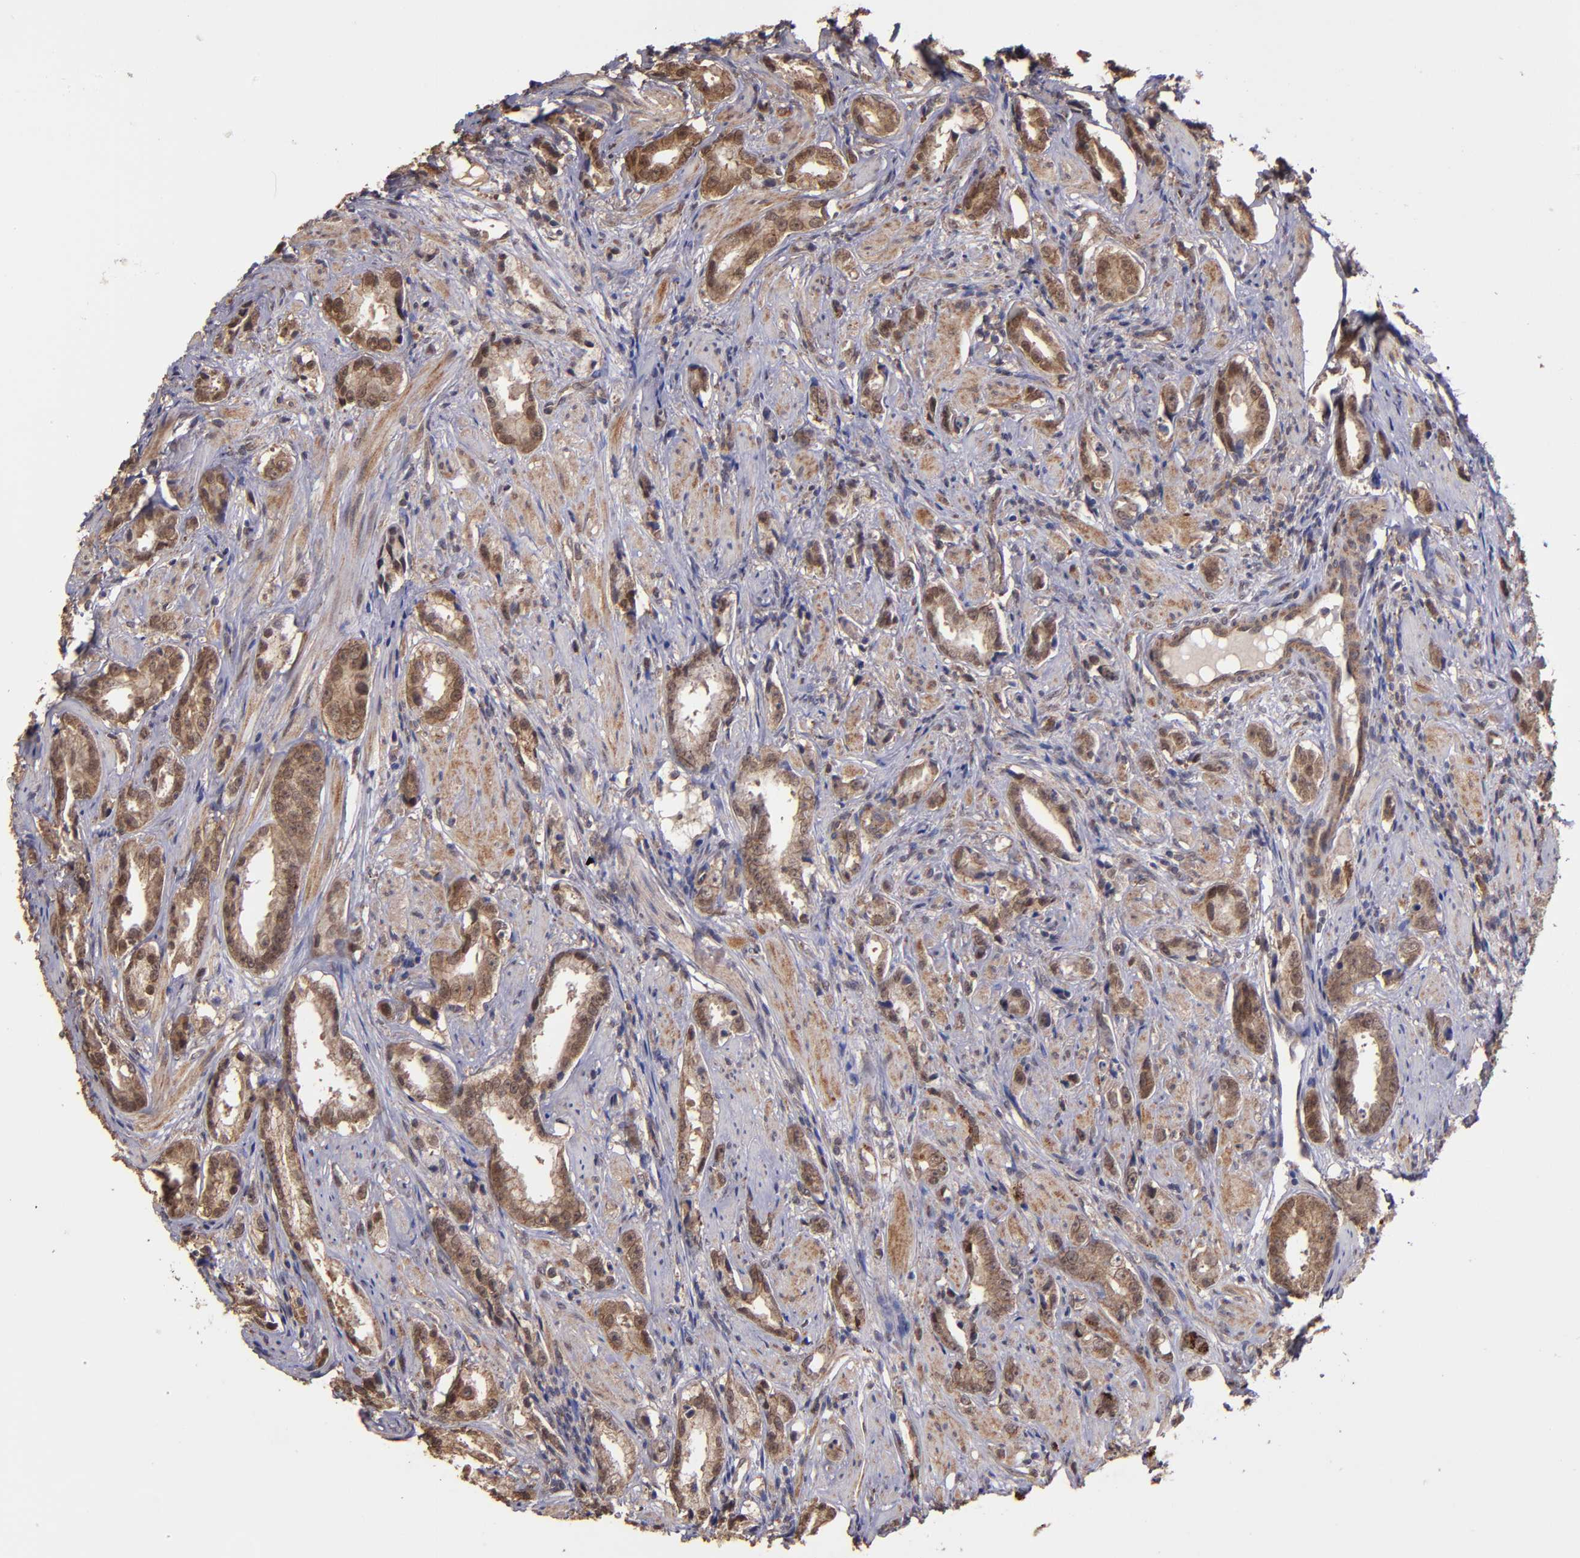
{"staining": {"intensity": "moderate", "quantity": ">75%", "location": "cytoplasmic/membranous,nuclear"}, "tissue": "prostate cancer", "cell_type": "Tumor cells", "image_type": "cancer", "snomed": [{"axis": "morphology", "description": "Adenocarcinoma, Medium grade"}, {"axis": "topography", "description": "Prostate"}], "caption": "Brown immunohistochemical staining in human prostate cancer (medium-grade adenocarcinoma) shows moderate cytoplasmic/membranous and nuclear staining in approximately >75% of tumor cells.", "gene": "SIPA1L1", "patient": {"sex": "male", "age": 53}}